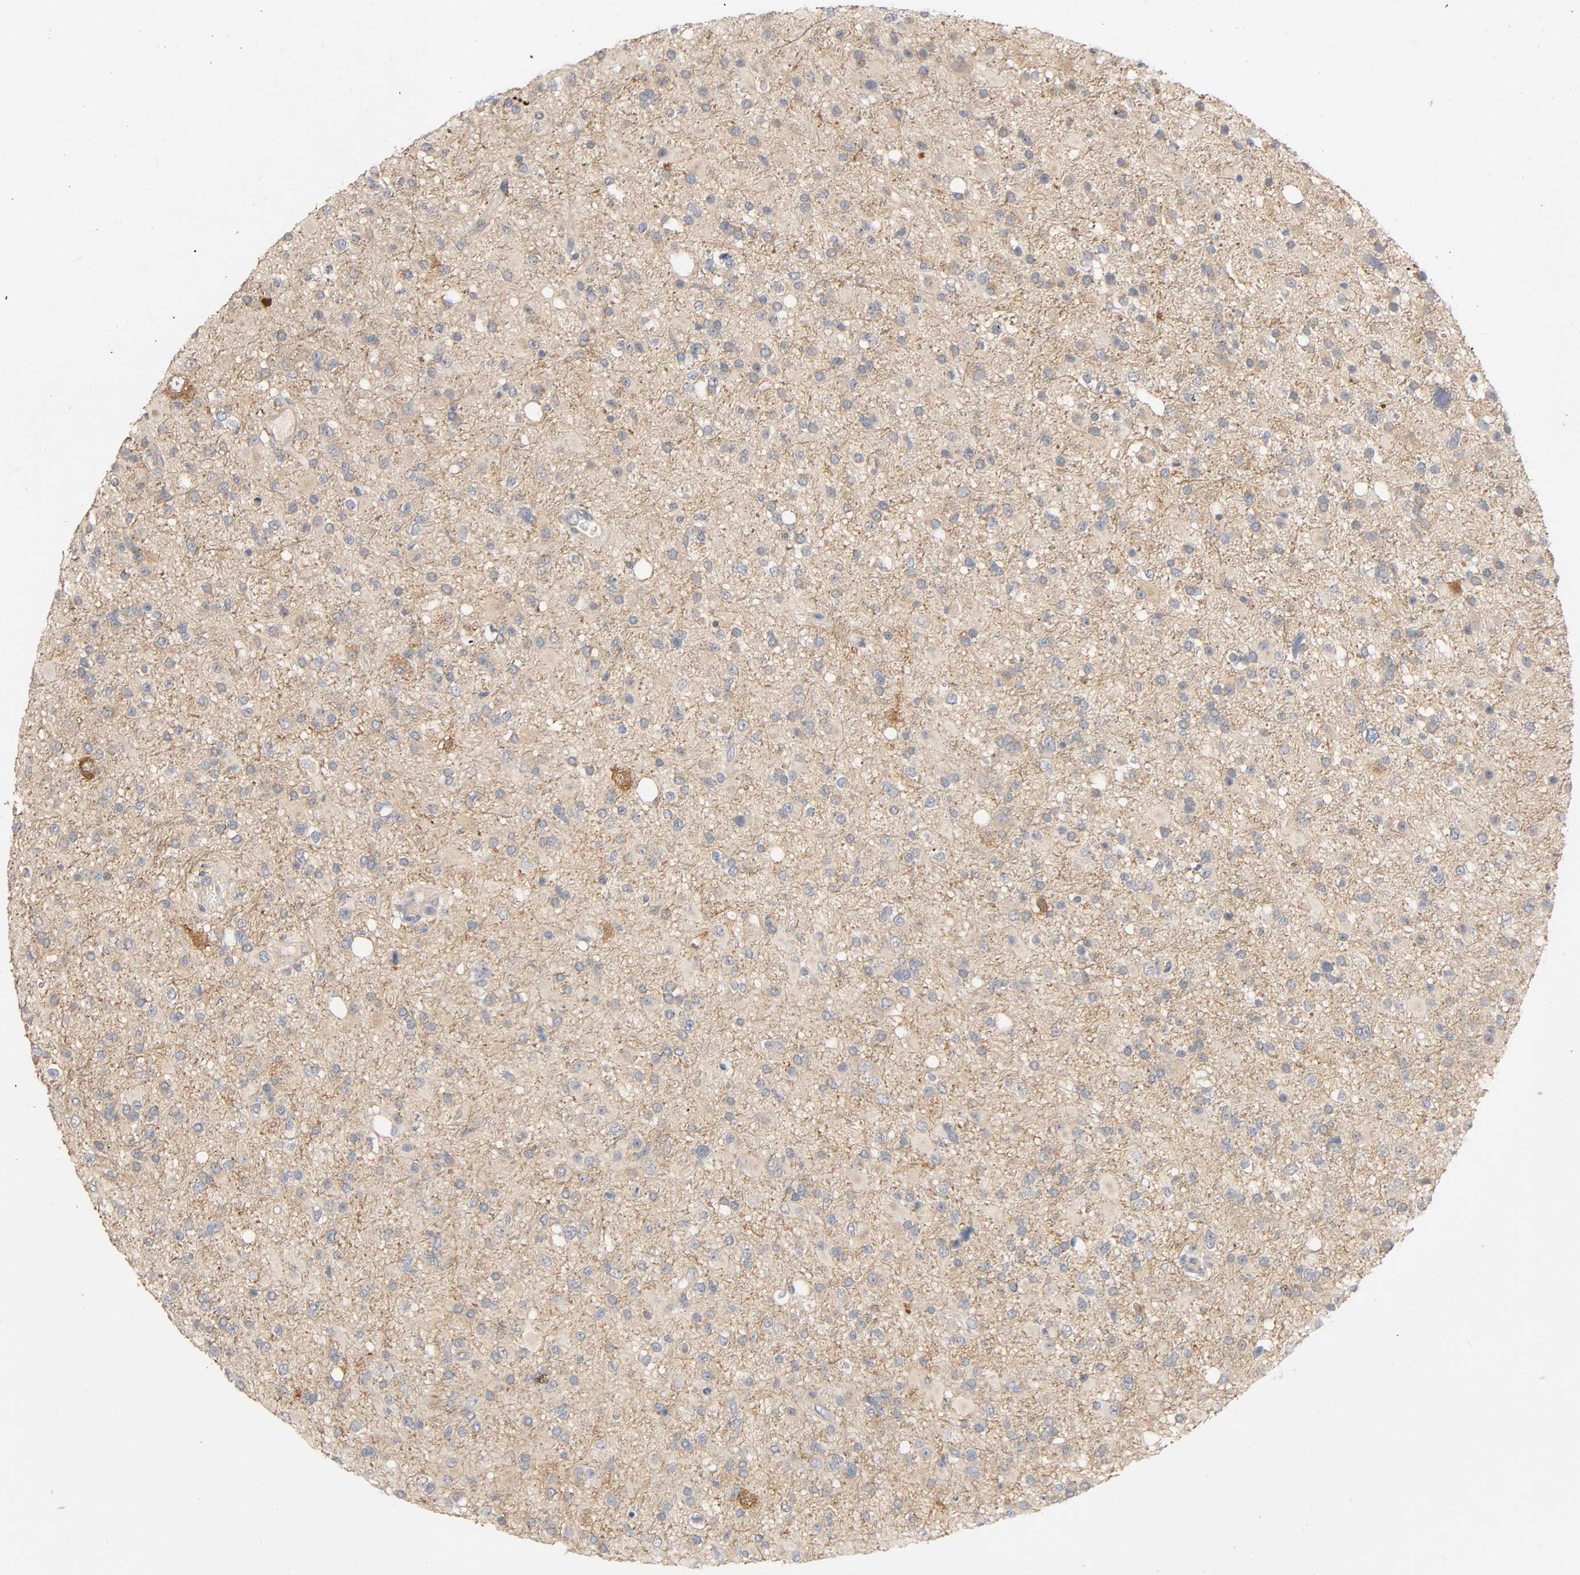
{"staining": {"intensity": "weak", "quantity": "25%-75%", "location": "cytoplasmic/membranous"}, "tissue": "glioma", "cell_type": "Tumor cells", "image_type": "cancer", "snomed": [{"axis": "morphology", "description": "Glioma, malignant, High grade"}, {"axis": "topography", "description": "Brain"}], "caption": "Immunohistochemistry (DAB) staining of human glioma shows weak cytoplasmic/membranous protein staining in approximately 25%-75% of tumor cells.", "gene": "SGSM1", "patient": {"sex": "male", "age": 33}}